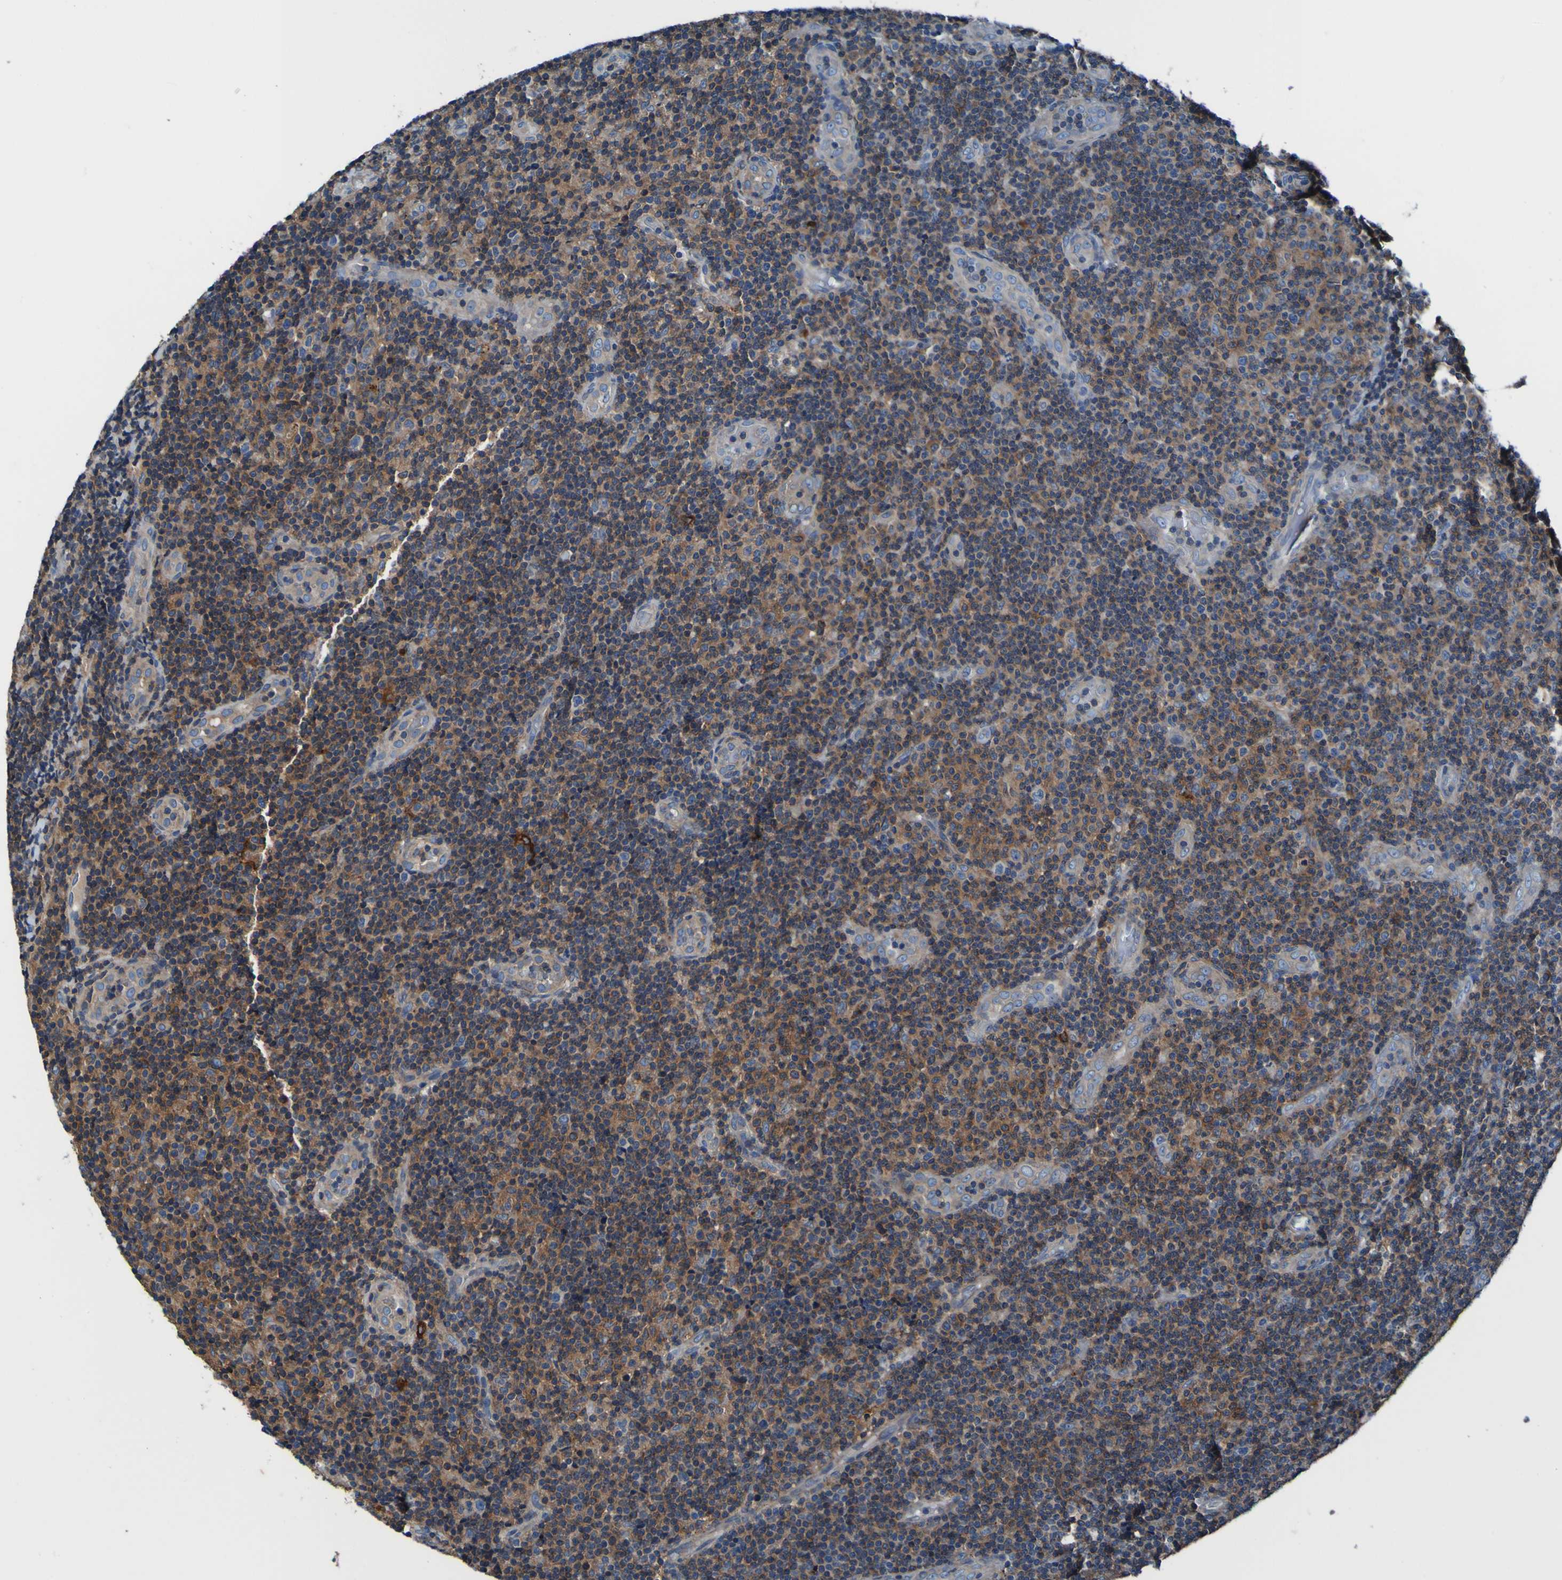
{"staining": {"intensity": "moderate", "quantity": ">75%", "location": "cytoplasmic/membranous"}, "tissue": "lymphoma", "cell_type": "Tumor cells", "image_type": "cancer", "snomed": [{"axis": "morphology", "description": "Malignant lymphoma, non-Hodgkin's type, Low grade"}, {"axis": "topography", "description": "Lymph node"}], "caption": "The image shows a brown stain indicating the presence of a protein in the cytoplasmic/membranous of tumor cells in lymphoma.", "gene": "RAB5B", "patient": {"sex": "male", "age": 83}}